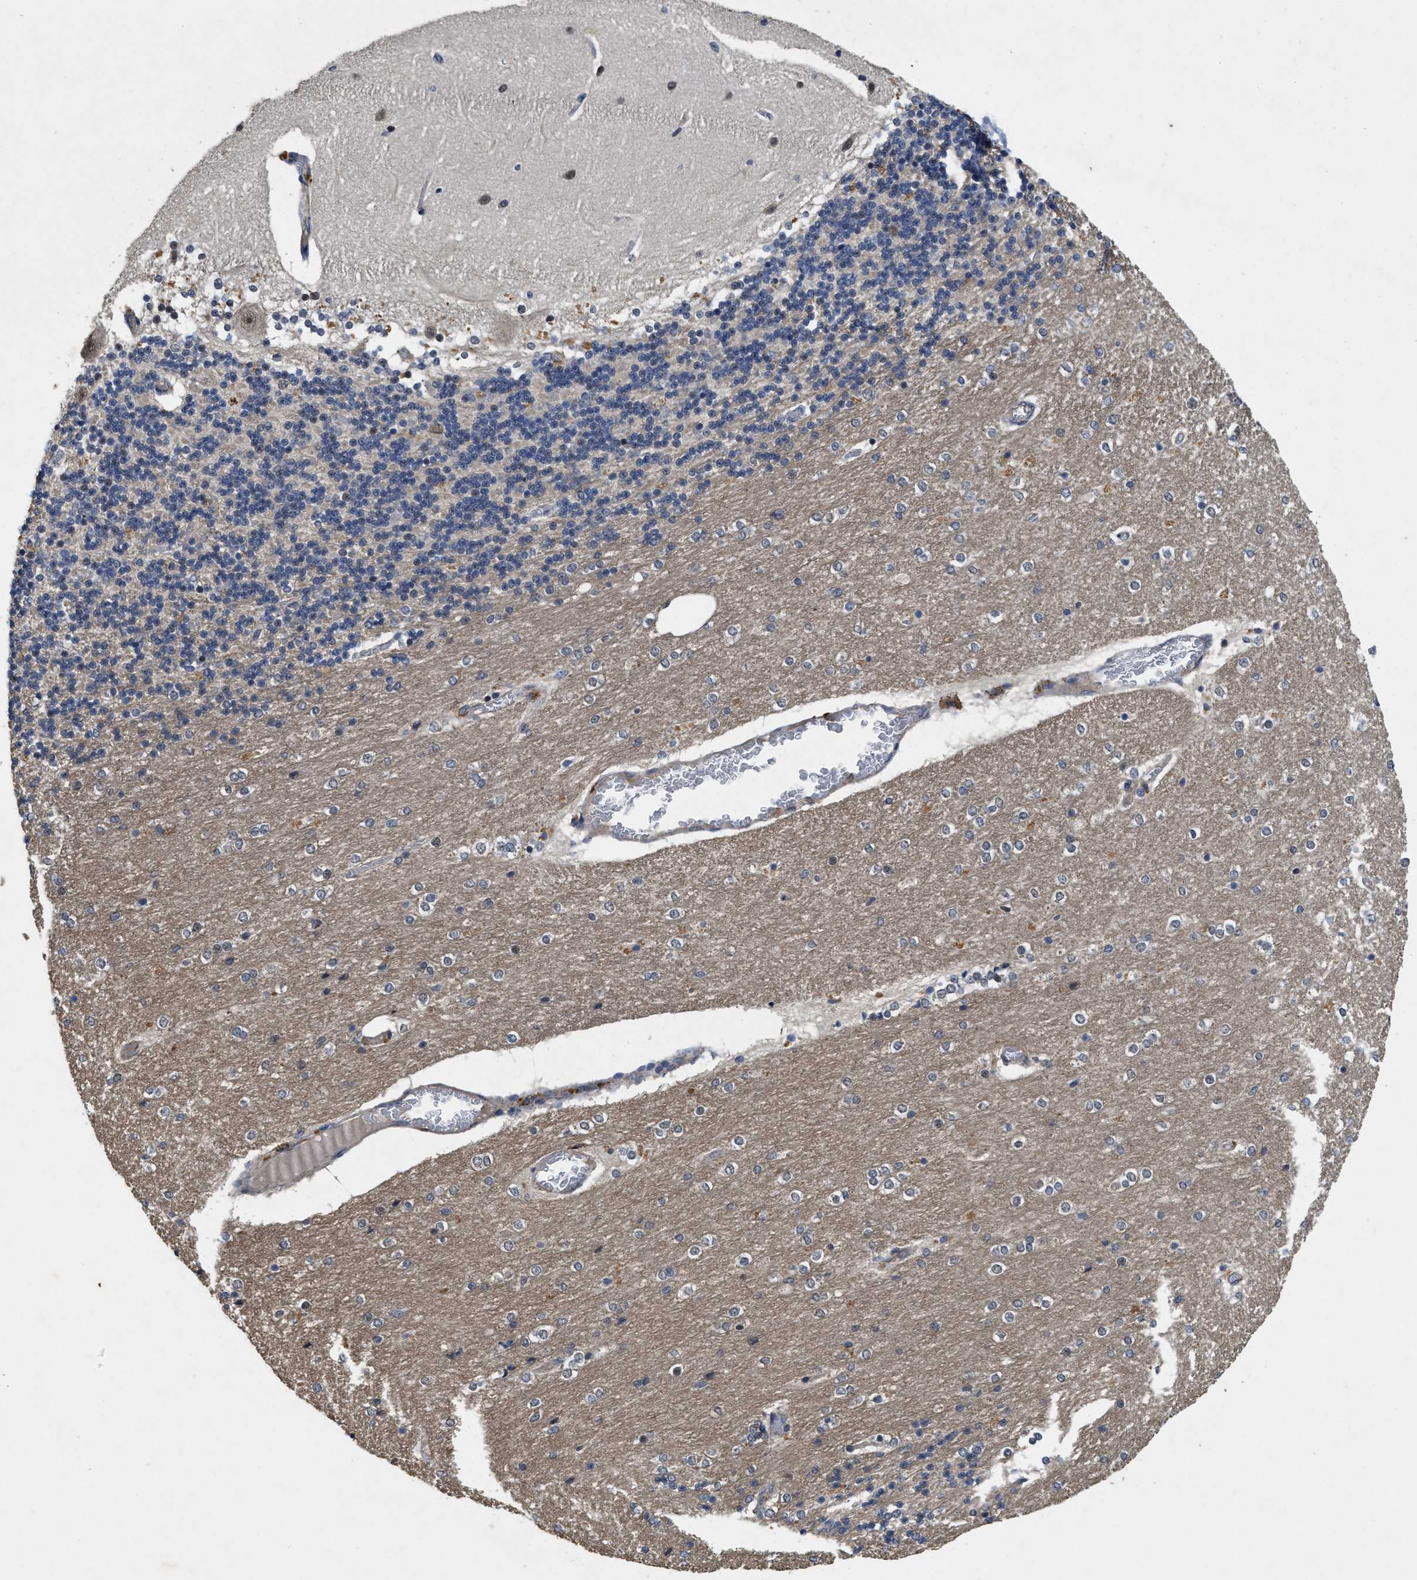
{"staining": {"intensity": "moderate", "quantity": "<25%", "location": "nuclear"}, "tissue": "cerebellum", "cell_type": "Cells in granular layer", "image_type": "normal", "snomed": [{"axis": "morphology", "description": "Normal tissue, NOS"}, {"axis": "topography", "description": "Cerebellum"}], "caption": "Moderate nuclear protein staining is seen in approximately <25% of cells in granular layer in cerebellum. The staining was performed using DAB, with brown indicating positive protein expression. Nuclei are stained blue with hematoxylin.", "gene": "PAPOLG", "patient": {"sex": "female", "age": 54}}